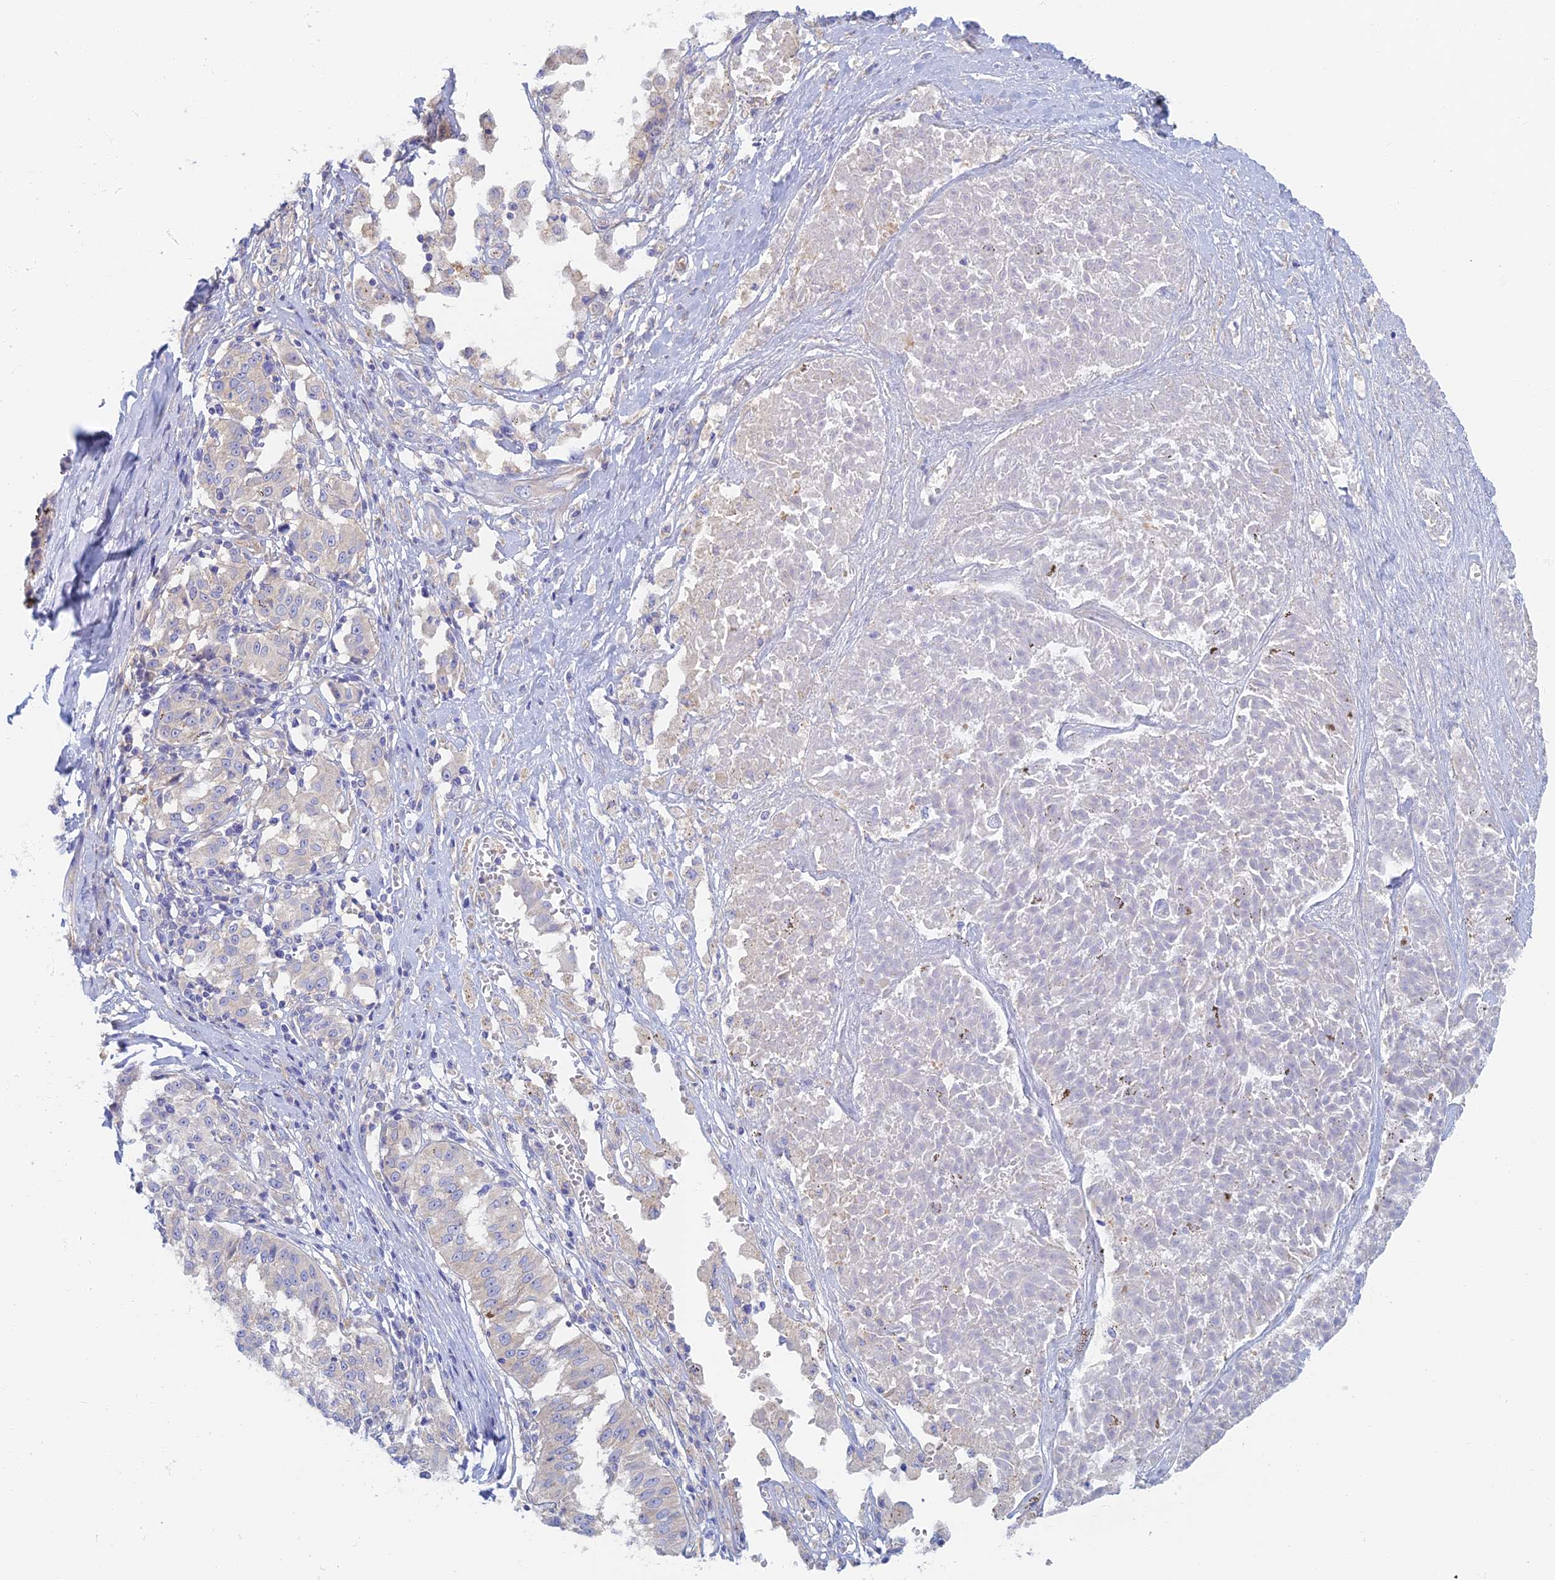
{"staining": {"intensity": "negative", "quantity": "none", "location": "none"}, "tissue": "melanoma", "cell_type": "Tumor cells", "image_type": "cancer", "snomed": [{"axis": "morphology", "description": "Malignant melanoma, NOS"}, {"axis": "topography", "description": "Skin"}], "caption": "Human melanoma stained for a protein using immunohistochemistry exhibits no expression in tumor cells.", "gene": "TMEM44", "patient": {"sex": "female", "age": 72}}